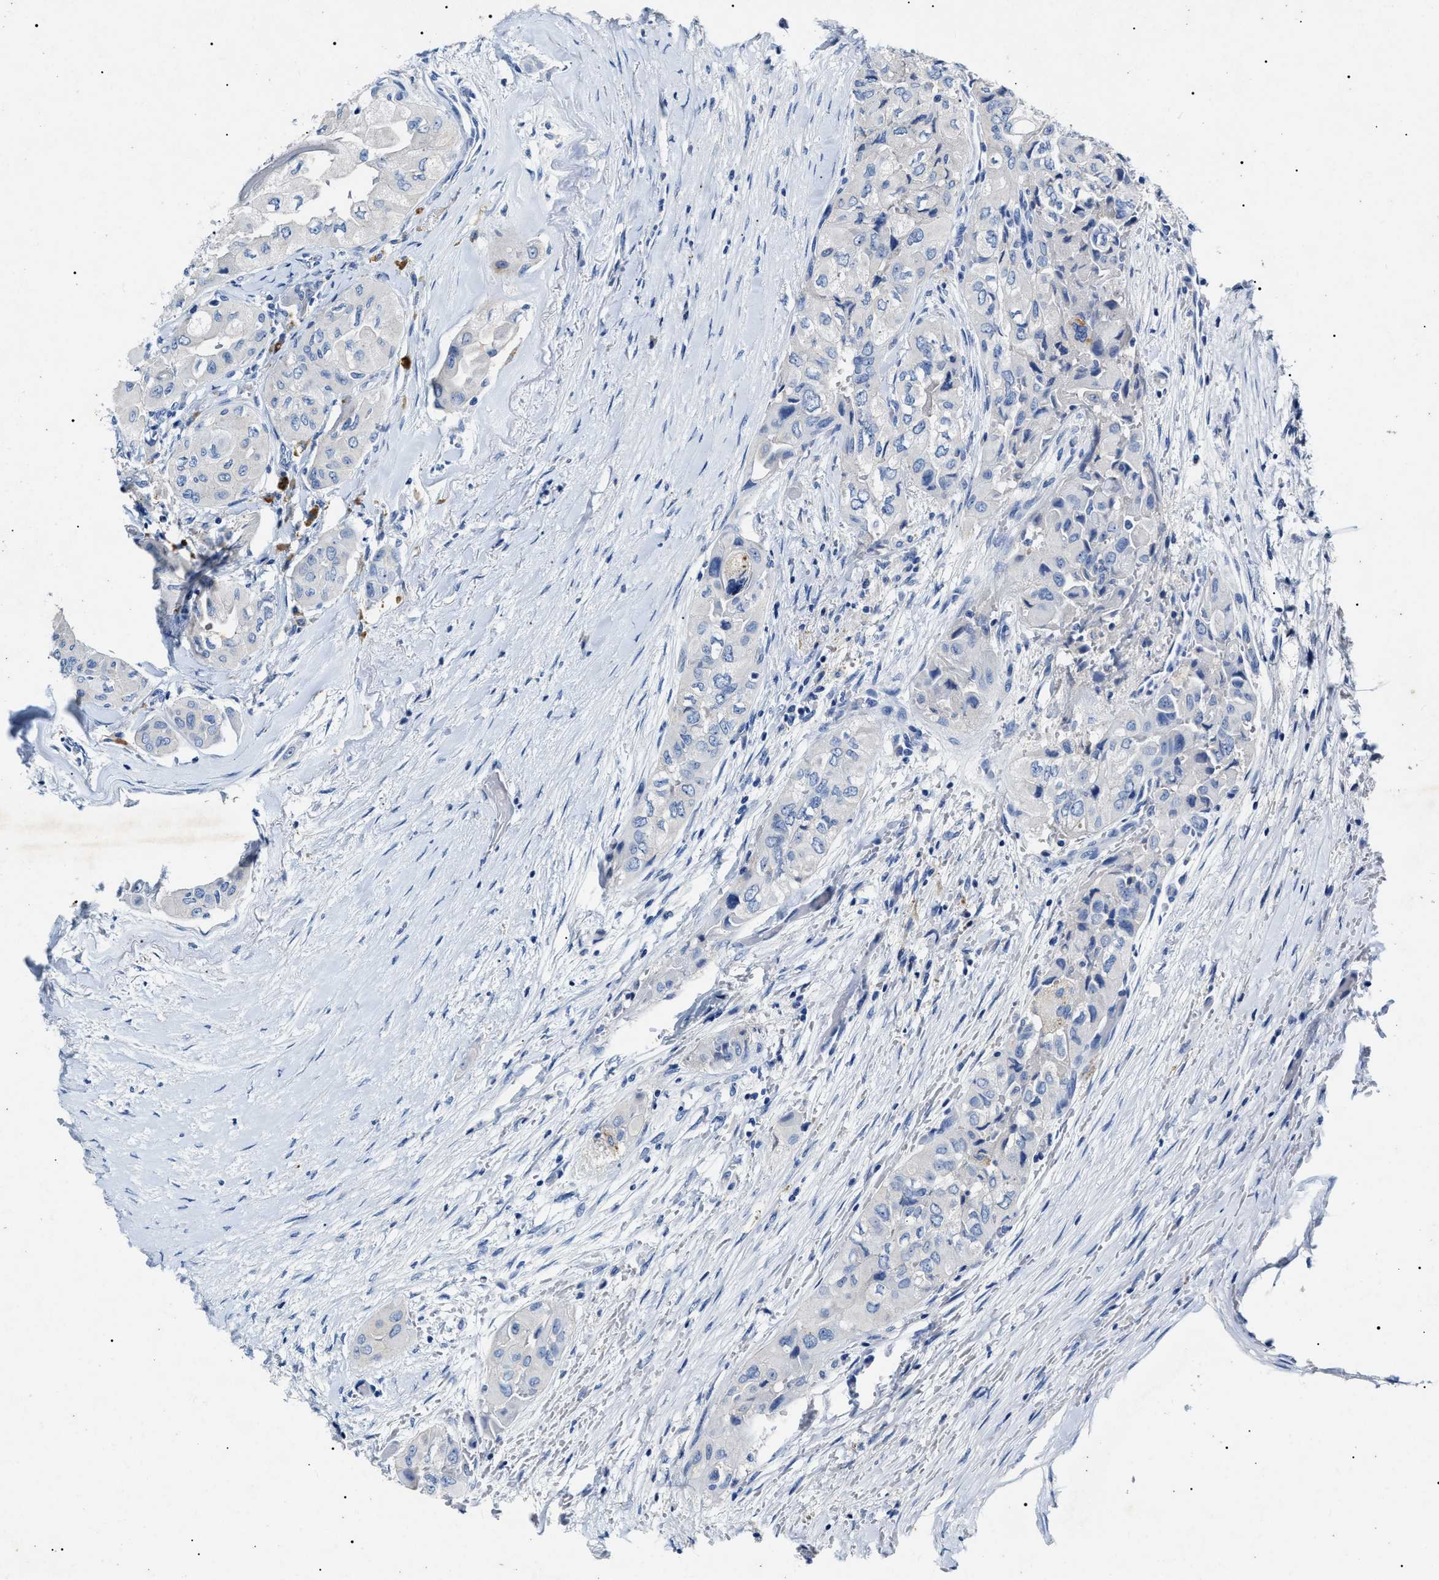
{"staining": {"intensity": "negative", "quantity": "none", "location": "none"}, "tissue": "thyroid cancer", "cell_type": "Tumor cells", "image_type": "cancer", "snomed": [{"axis": "morphology", "description": "Papillary adenocarcinoma, NOS"}, {"axis": "topography", "description": "Thyroid gland"}], "caption": "A high-resolution micrograph shows immunohistochemistry staining of thyroid cancer, which demonstrates no significant positivity in tumor cells.", "gene": "LRRC8E", "patient": {"sex": "female", "age": 59}}